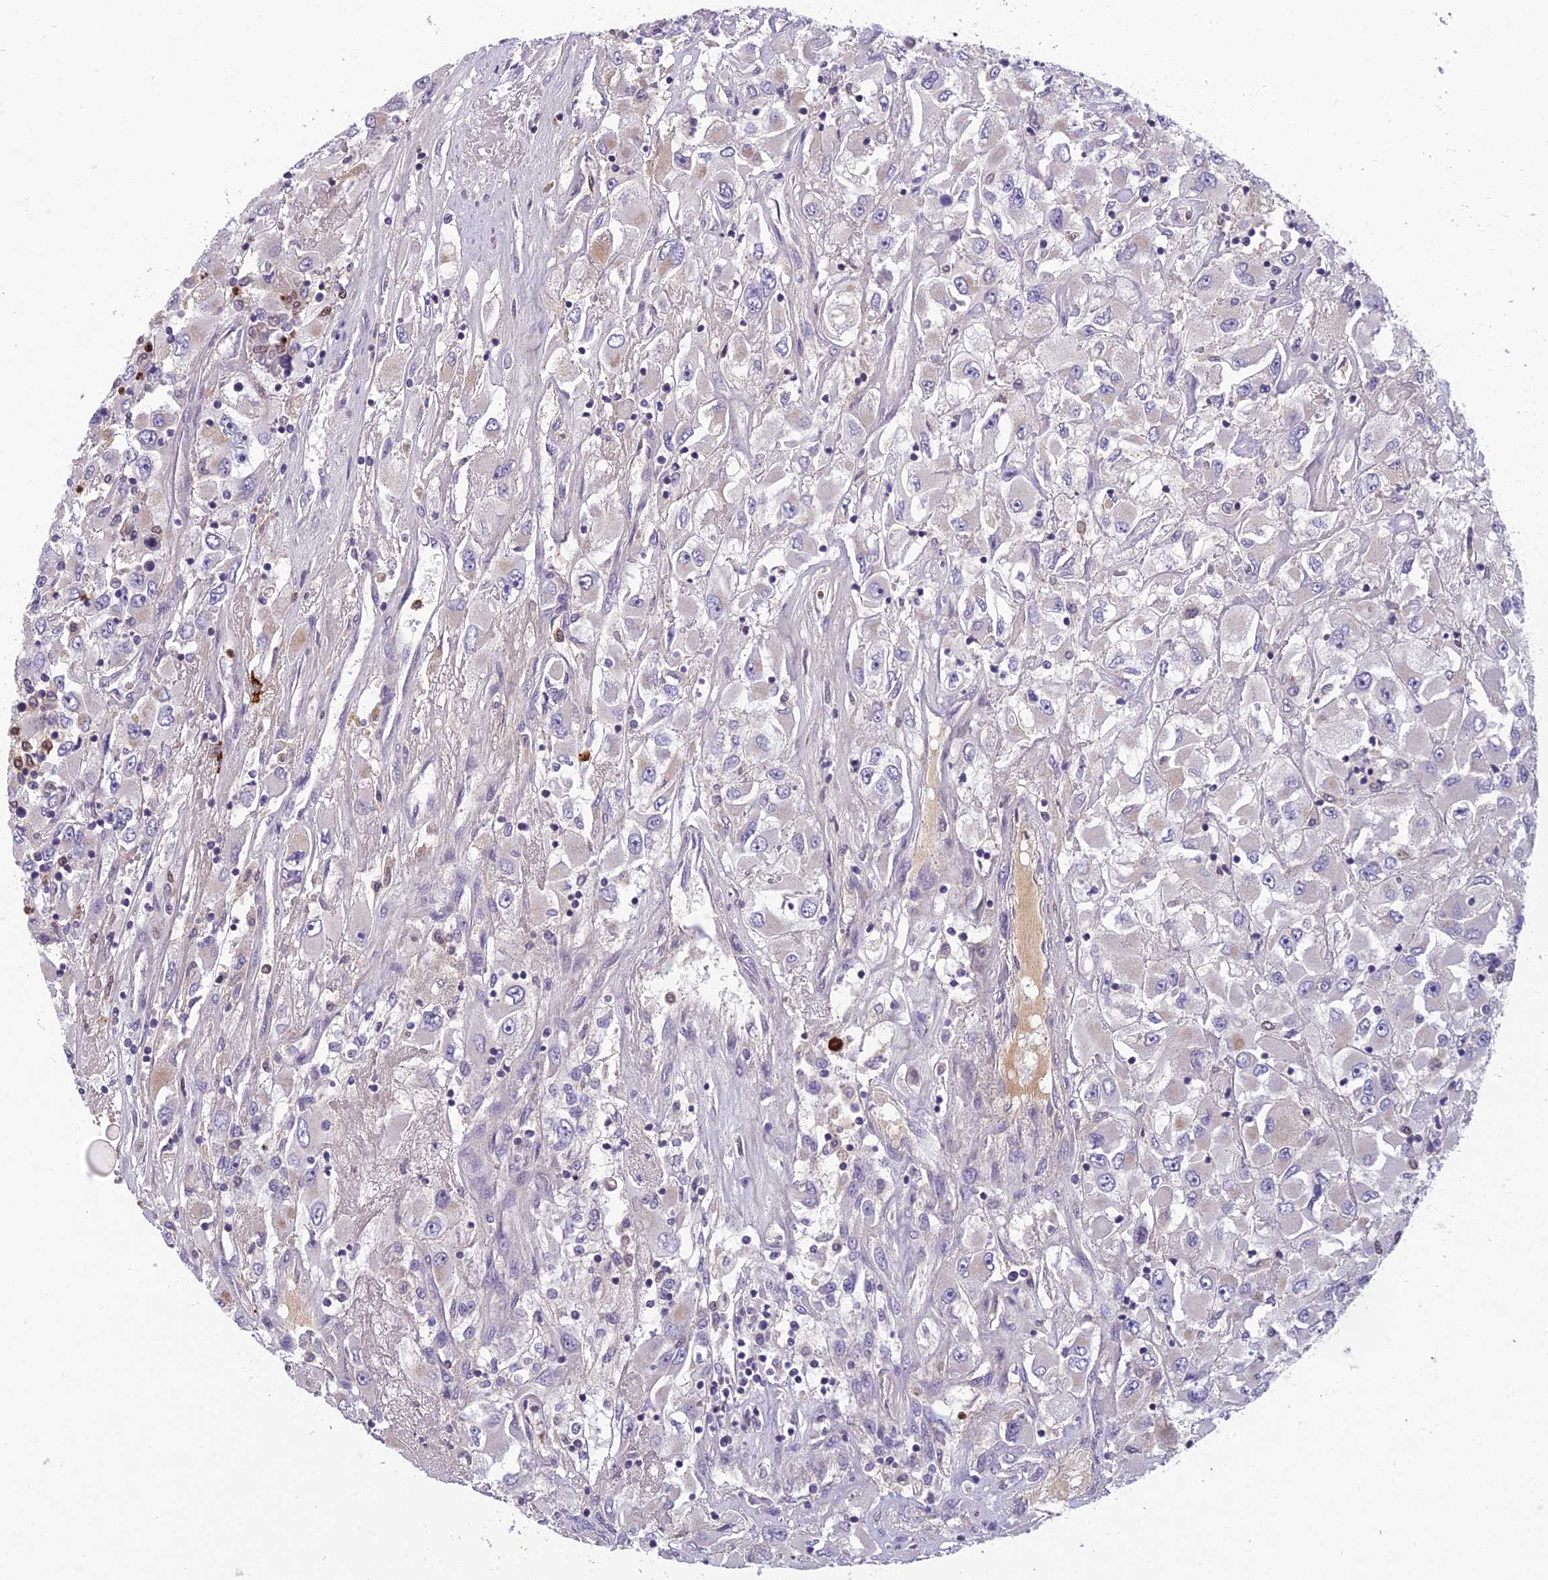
{"staining": {"intensity": "negative", "quantity": "none", "location": "none"}, "tissue": "renal cancer", "cell_type": "Tumor cells", "image_type": "cancer", "snomed": [{"axis": "morphology", "description": "Adenocarcinoma, NOS"}, {"axis": "topography", "description": "Kidney"}], "caption": "Human adenocarcinoma (renal) stained for a protein using immunohistochemistry displays no expression in tumor cells.", "gene": "ENSG00000188897", "patient": {"sex": "female", "age": 52}}